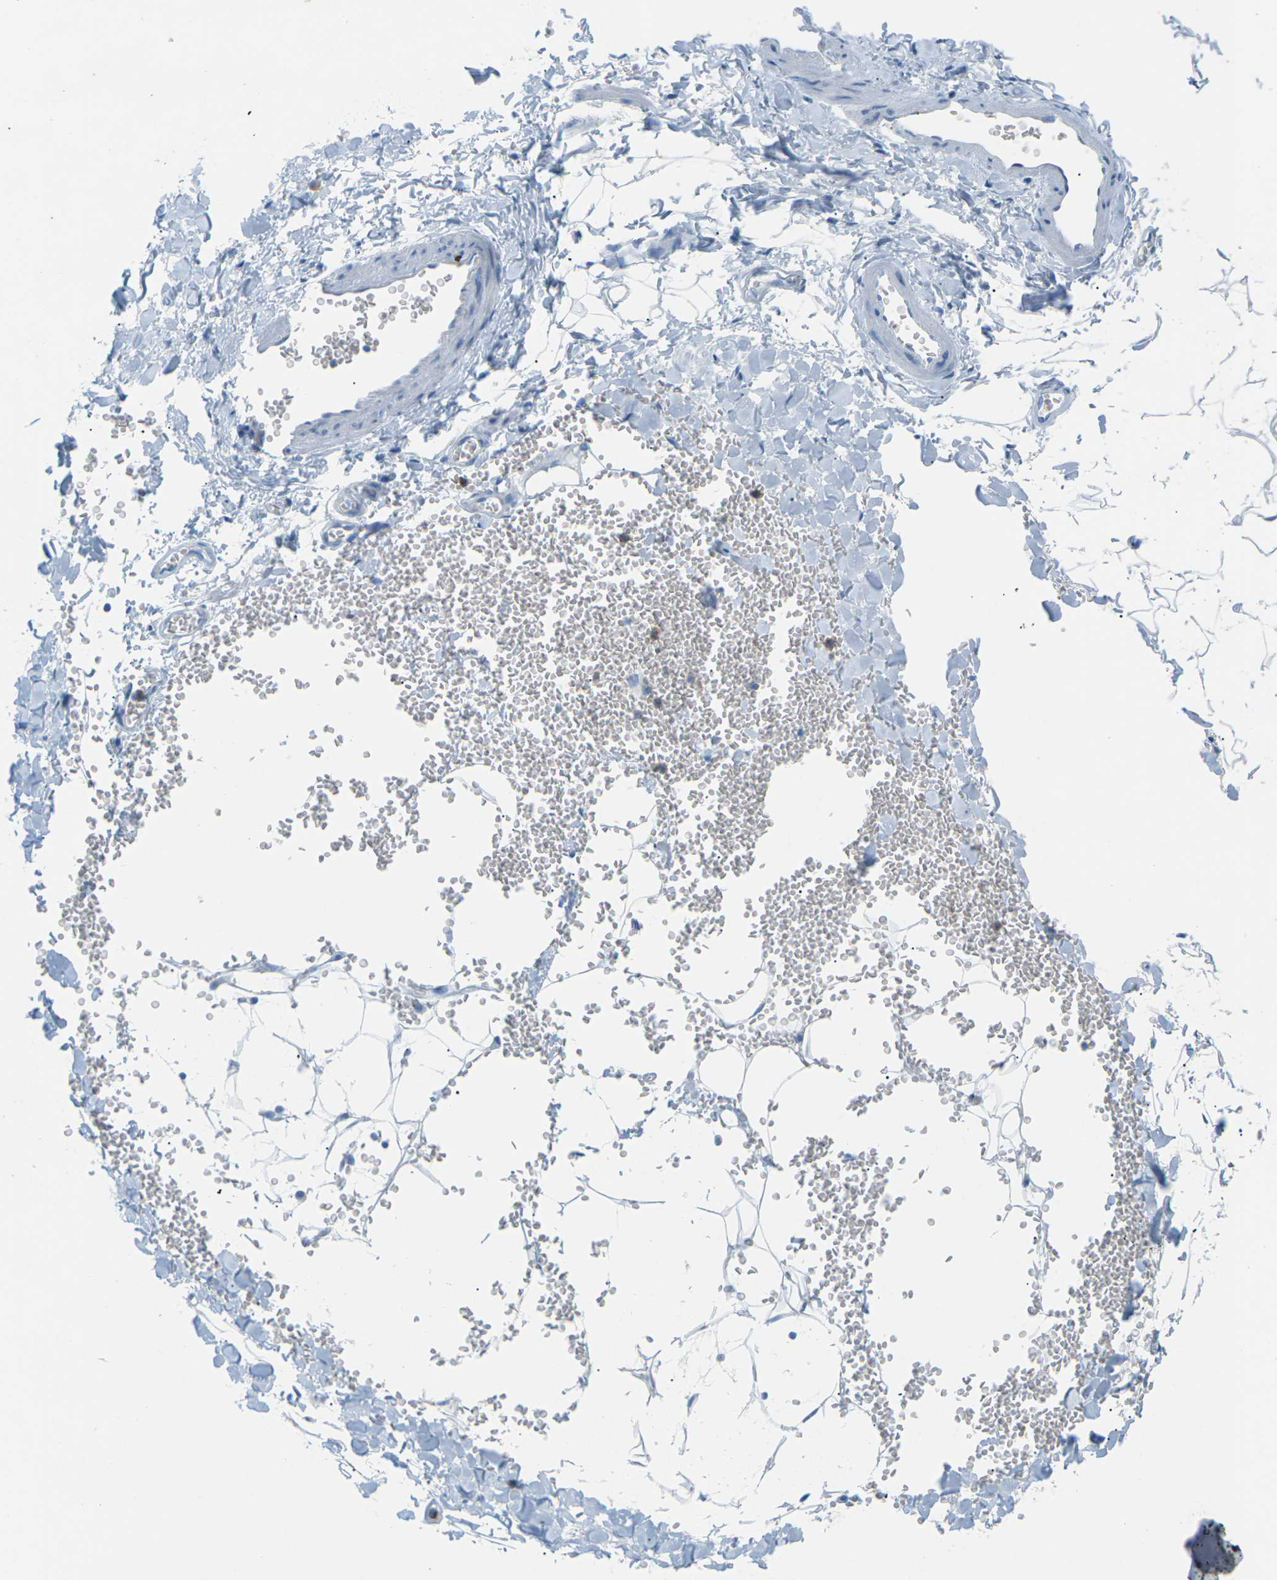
{"staining": {"intensity": "negative", "quantity": "none", "location": "none"}, "tissue": "adipose tissue", "cell_type": "Adipocytes", "image_type": "normal", "snomed": [{"axis": "morphology", "description": "Normal tissue, NOS"}, {"axis": "topography", "description": "Adipose tissue"}, {"axis": "topography", "description": "Peripheral nerve tissue"}], "caption": "Human adipose tissue stained for a protein using IHC displays no positivity in adipocytes.", "gene": "CDH16", "patient": {"sex": "male", "age": 52}}